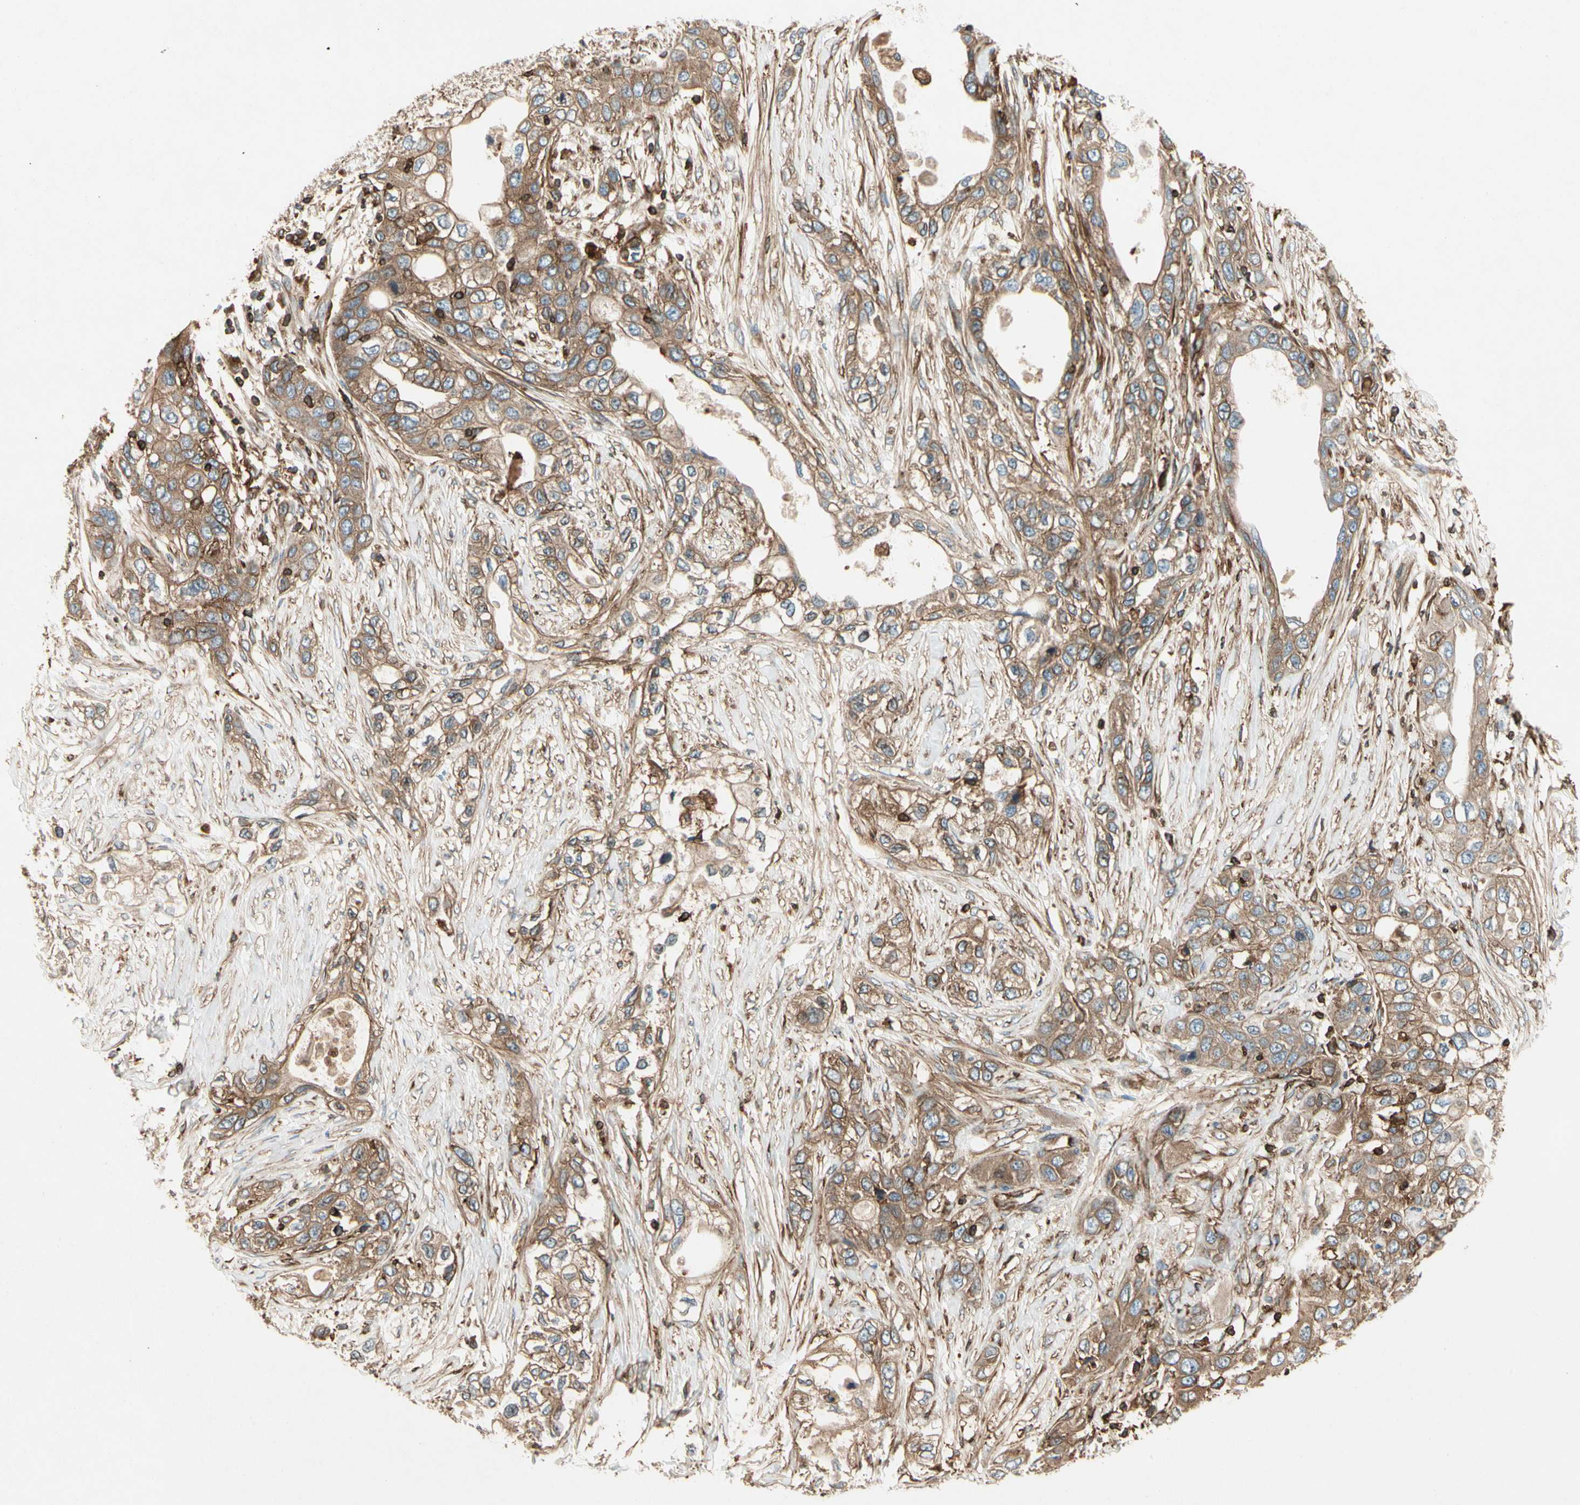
{"staining": {"intensity": "moderate", "quantity": ">75%", "location": "cytoplasmic/membranous"}, "tissue": "pancreatic cancer", "cell_type": "Tumor cells", "image_type": "cancer", "snomed": [{"axis": "morphology", "description": "Adenocarcinoma, NOS"}, {"axis": "topography", "description": "Pancreas"}], "caption": "Protein expression analysis of pancreatic cancer (adenocarcinoma) demonstrates moderate cytoplasmic/membranous positivity in about >75% of tumor cells. (Stains: DAB (3,3'-diaminobenzidine) in brown, nuclei in blue, Microscopy: brightfield microscopy at high magnification).", "gene": "ARPC2", "patient": {"sex": "female", "age": 70}}